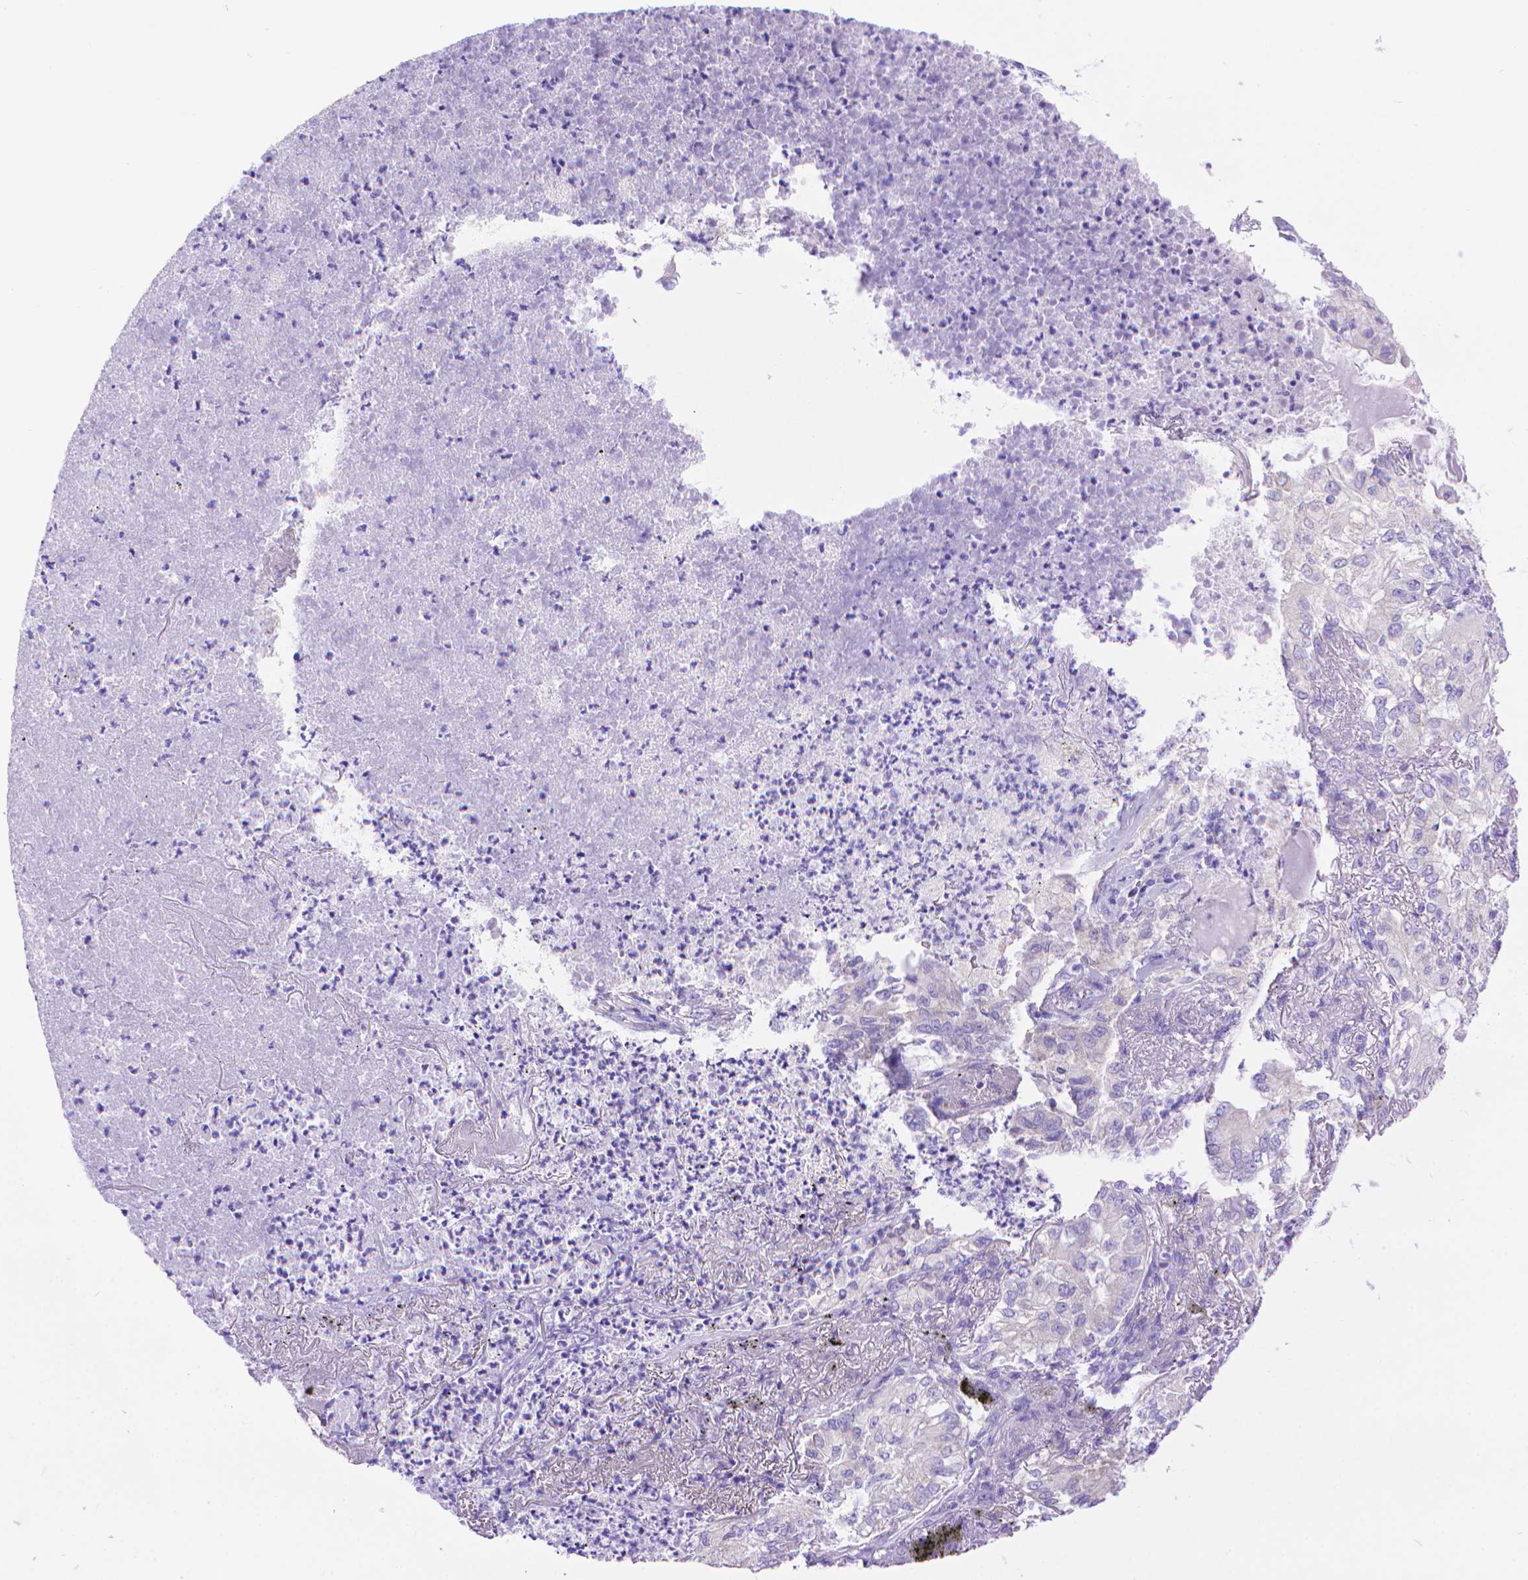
{"staining": {"intensity": "negative", "quantity": "none", "location": "none"}, "tissue": "lung cancer", "cell_type": "Tumor cells", "image_type": "cancer", "snomed": [{"axis": "morphology", "description": "Adenocarcinoma, NOS"}, {"axis": "topography", "description": "Lung"}], "caption": "A high-resolution photomicrograph shows IHC staining of lung cancer, which exhibits no significant expression in tumor cells.", "gene": "DHRS2", "patient": {"sex": "female", "age": 73}}